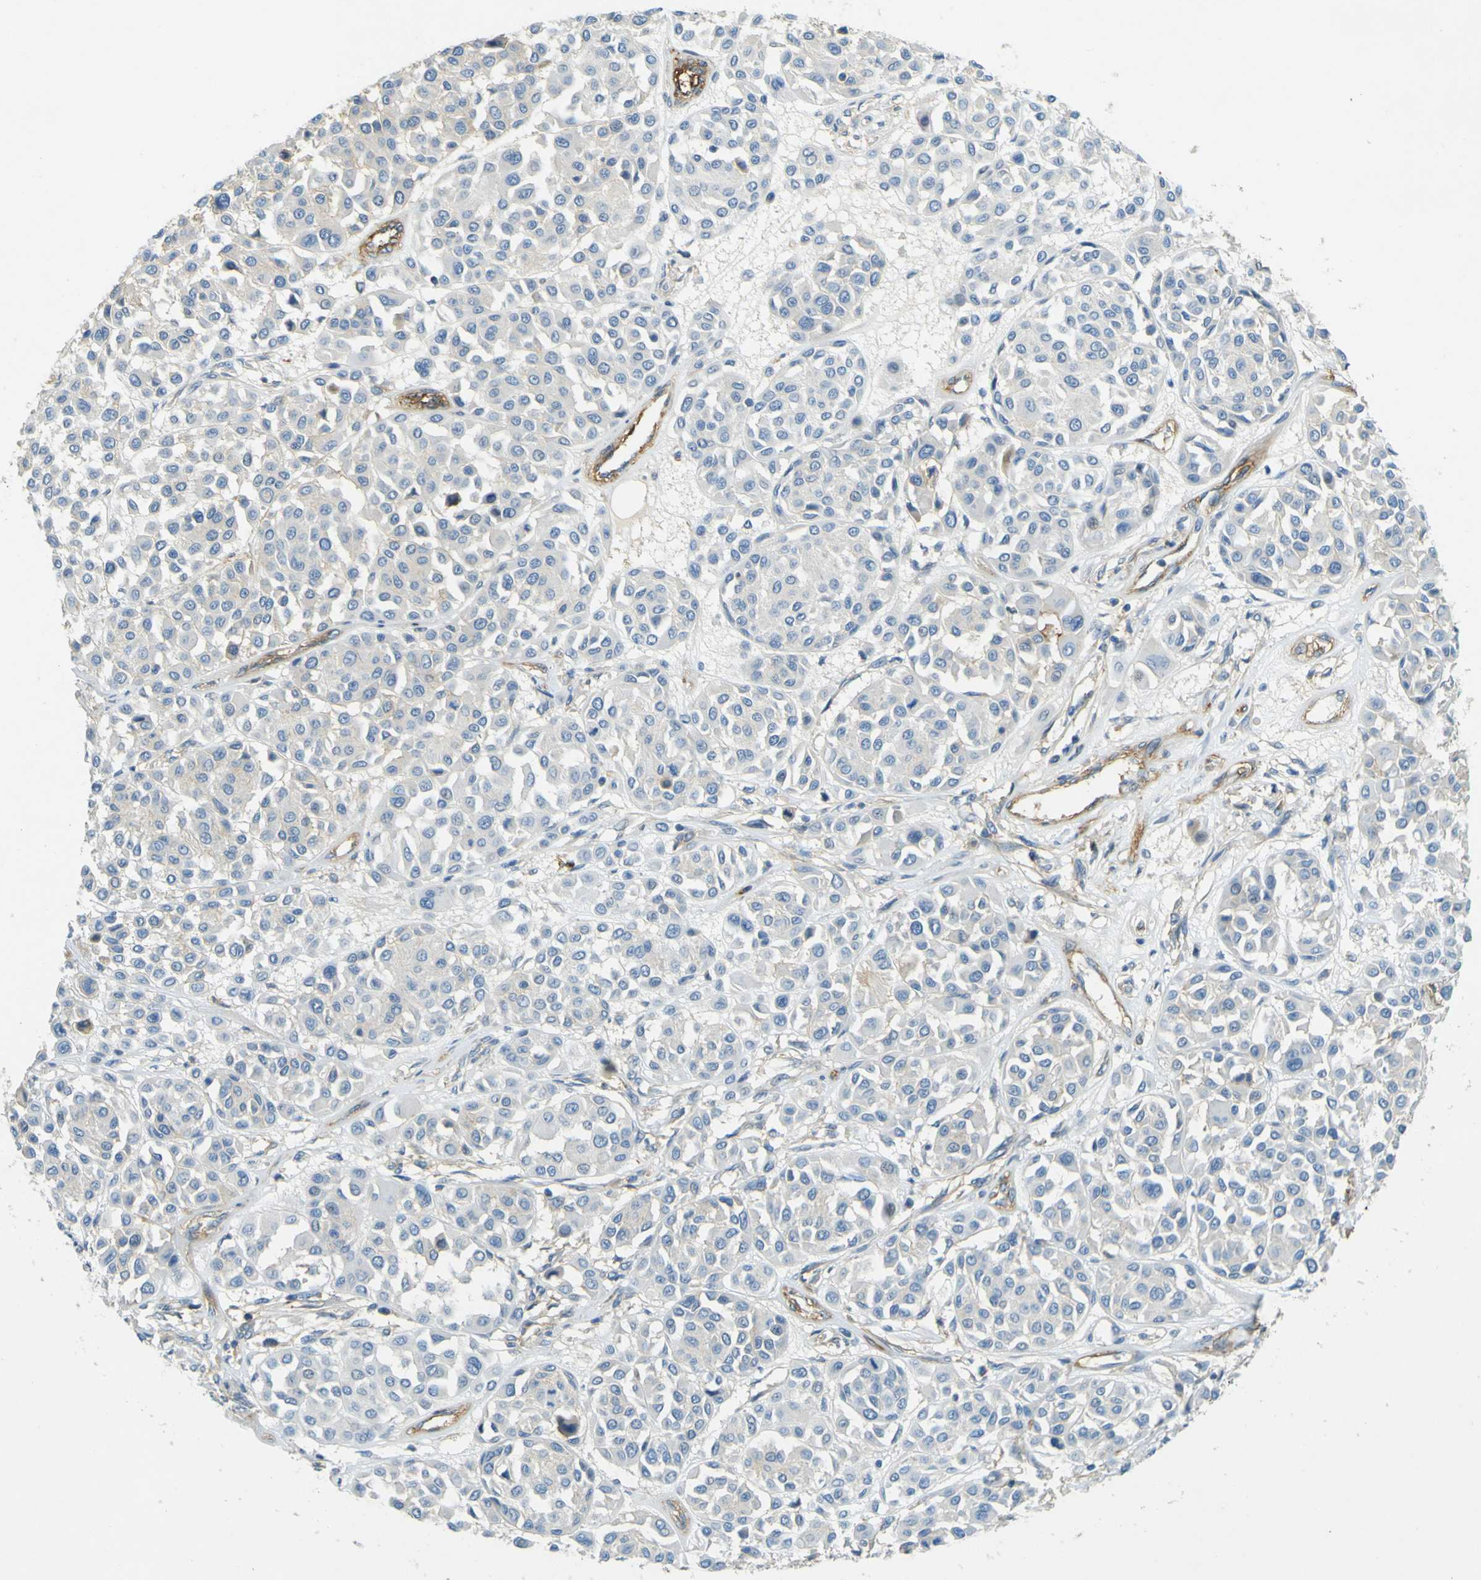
{"staining": {"intensity": "negative", "quantity": "none", "location": "none"}, "tissue": "melanoma", "cell_type": "Tumor cells", "image_type": "cancer", "snomed": [{"axis": "morphology", "description": "Malignant melanoma, Metastatic site"}, {"axis": "topography", "description": "Soft tissue"}], "caption": "Tumor cells are negative for protein expression in human malignant melanoma (metastatic site). (Stains: DAB (3,3'-diaminobenzidine) IHC with hematoxylin counter stain, Microscopy: brightfield microscopy at high magnification).", "gene": "PLXDC1", "patient": {"sex": "male", "age": 41}}